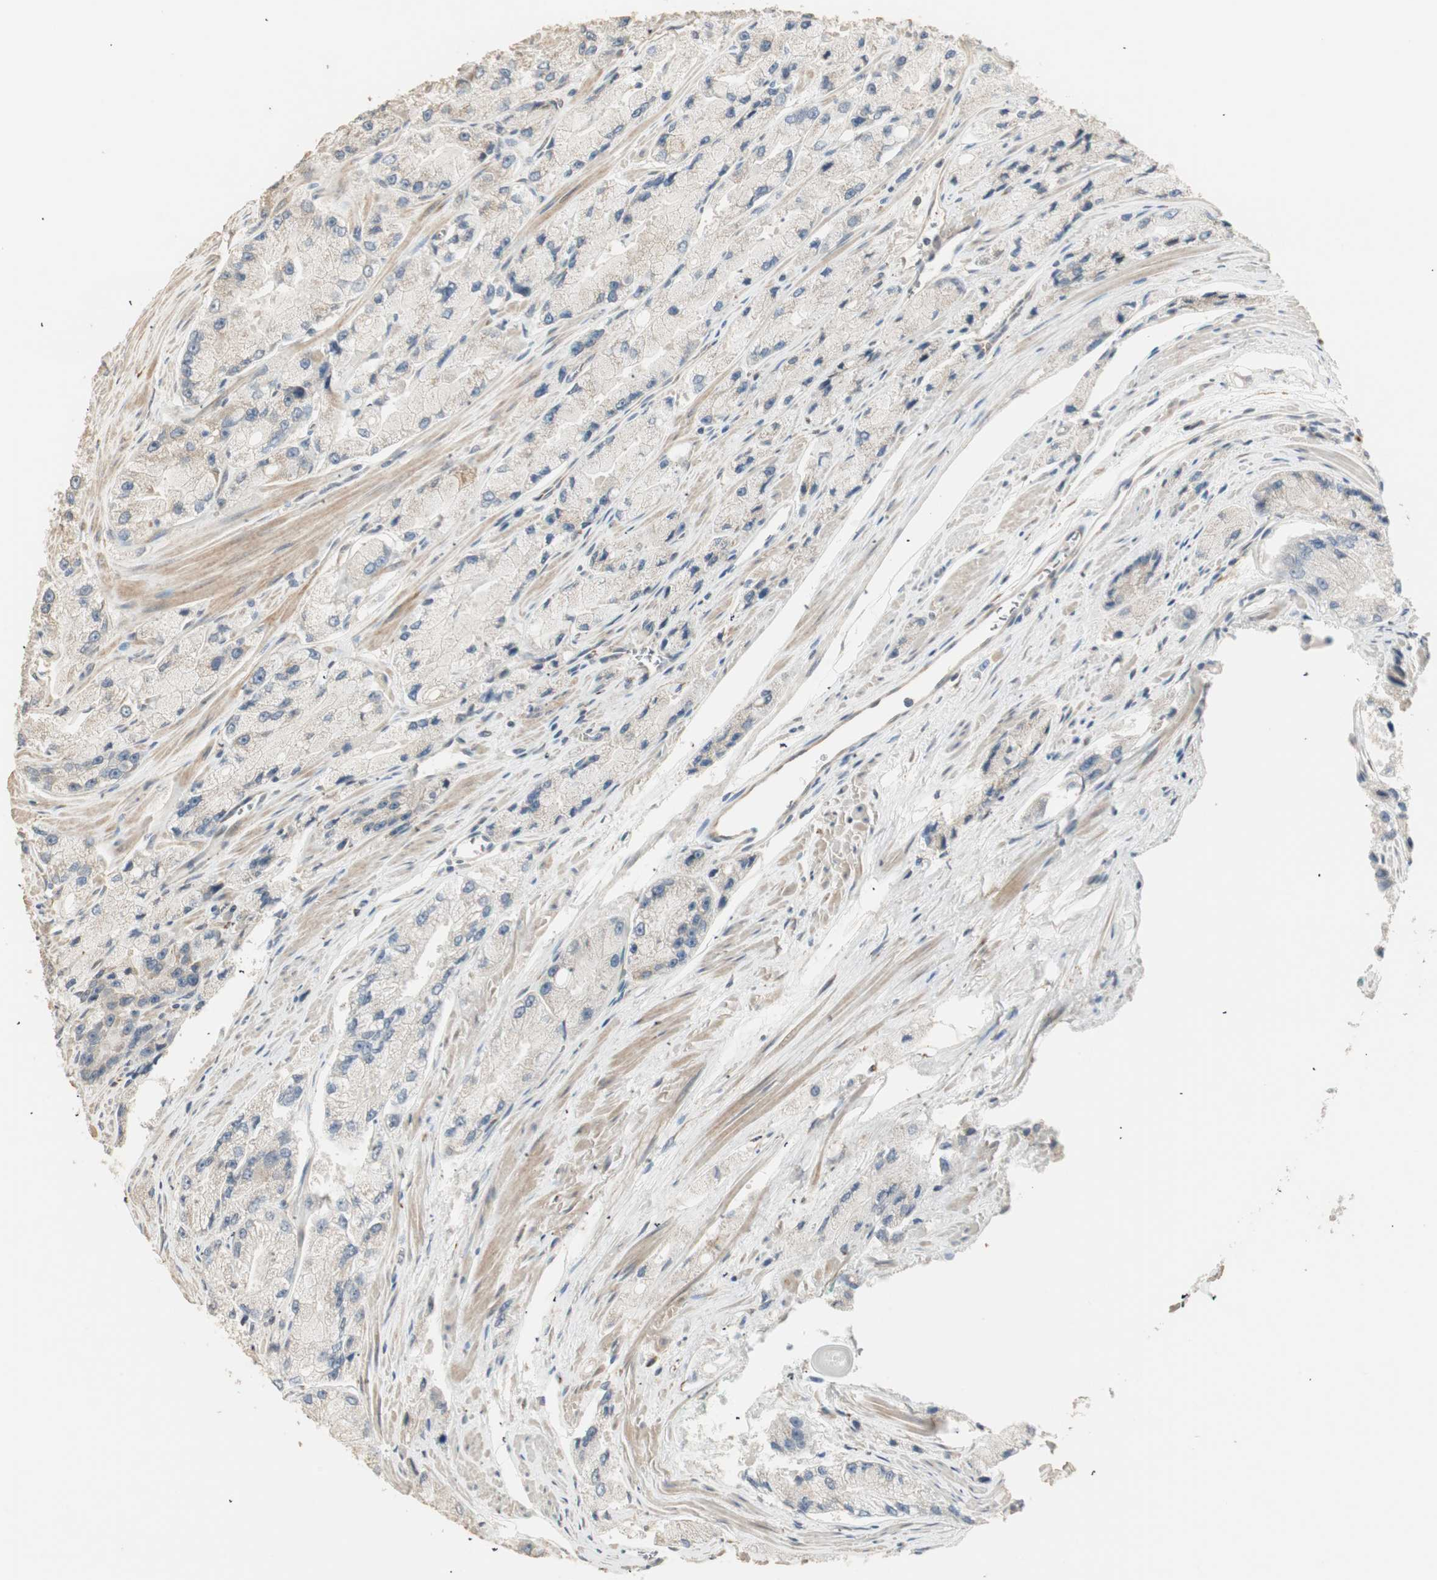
{"staining": {"intensity": "weak", "quantity": "<25%", "location": "cytoplasmic/membranous"}, "tissue": "prostate cancer", "cell_type": "Tumor cells", "image_type": "cancer", "snomed": [{"axis": "morphology", "description": "Adenocarcinoma, High grade"}, {"axis": "topography", "description": "Prostate"}], "caption": "Human high-grade adenocarcinoma (prostate) stained for a protein using immunohistochemistry exhibits no positivity in tumor cells.", "gene": "TASOR", "patient": {"sex": "male", "age": 58}}